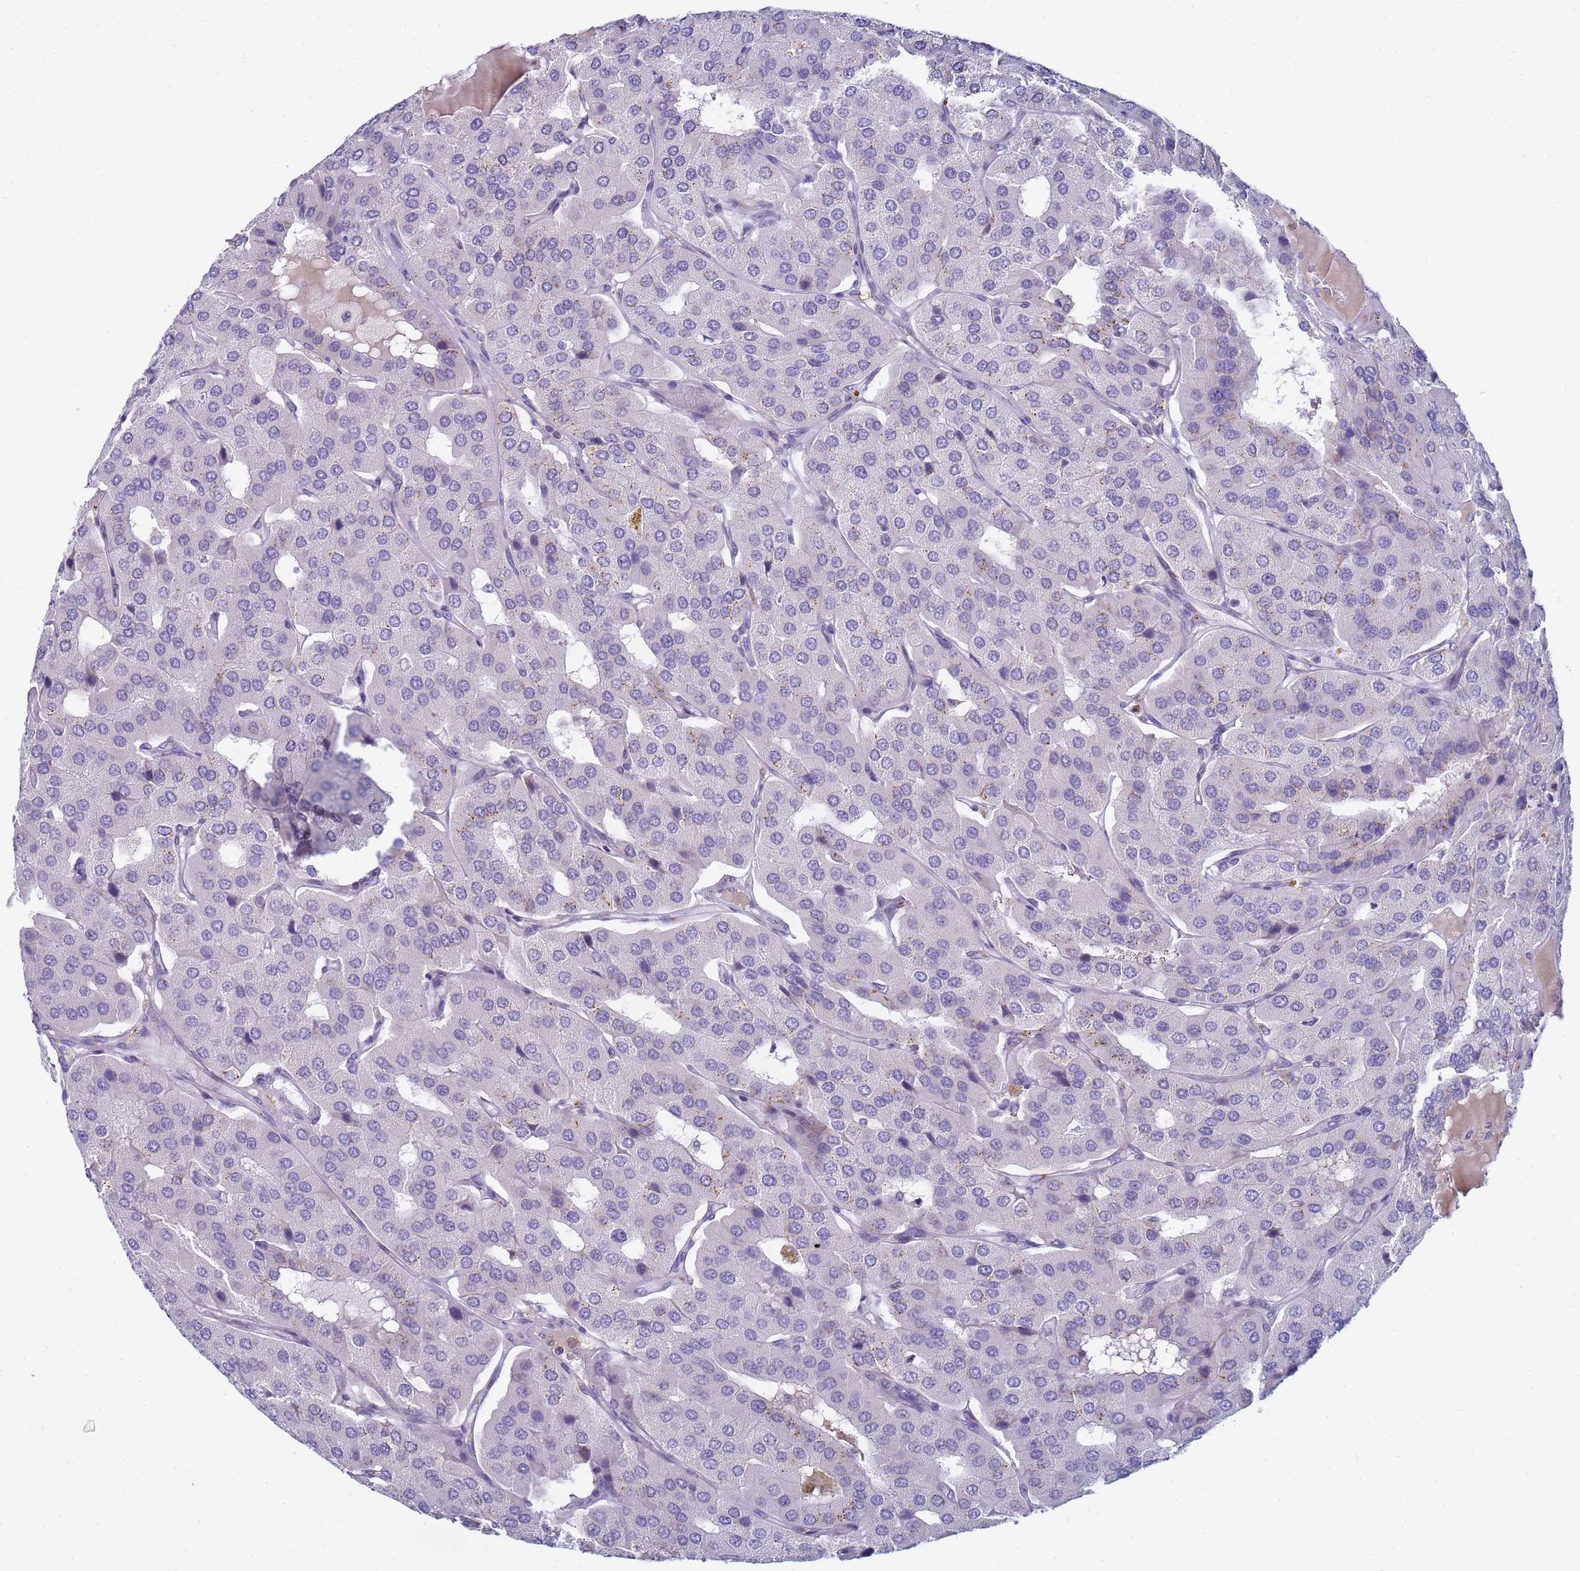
{"staining": {"intensity": "negative", "quantity": "none", "location": "none"}, "tissue": "parathyroid gland", "cell_type": "Glandular cells", "image_type": "normal", "snomed": [{"axis": "morphology", "description": "Normal tissue, NOS"}, {"axis": "morphology", "description": "Adenoma, NOS"}, {"axis": "topography", "description": "Parathyroid gland"}], "caption": "Protein analysis of unremarkable parathyroid gland exhibits no significant expression in glandular cells.", "gene": "CR1", "patient": {"sex": "female", "age": 86}}